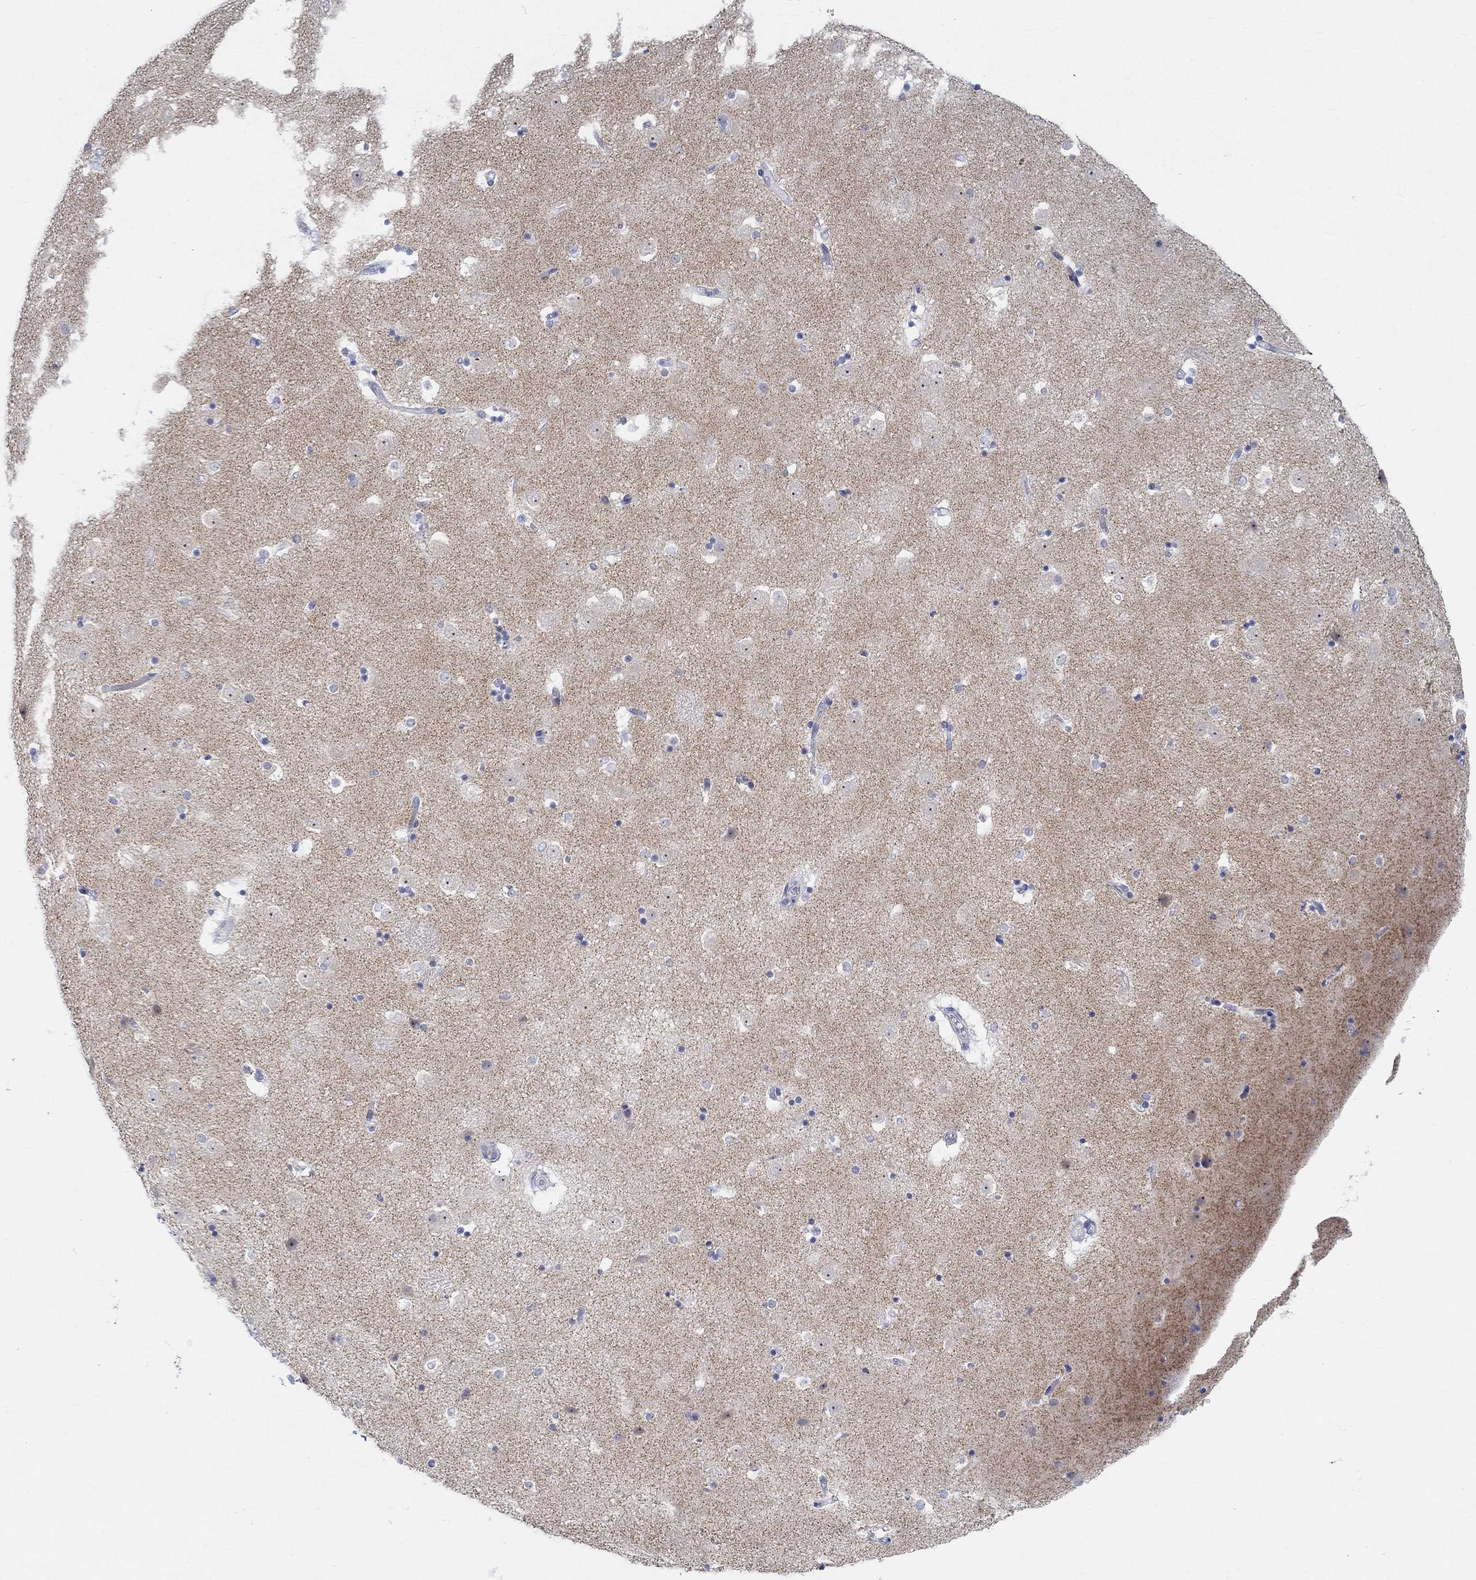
{"staining": {"intensity": "negative", "quantity": "none", "location": "none"}, "tissue": "caudate", "cell_type": "Glial cells", "image_type": "normal", "snomed": [{"axis": "morphology", "description": "Normal tissue, NOS"}, {"axis": "topography", "description": "Lateral ventricle wall"}], "caption": "This image is of normal caudate stained with IHC to label a protein in brown with the nuclei are counter-stained blue. There is no positivity in glial cells. (Stains: DAB IHC with hematoxylin counter stain, Microscopy: brightfield microscopy at high magnification).", "gene": "GRIA3", "patient": {"sex": "male", "age": 51}}